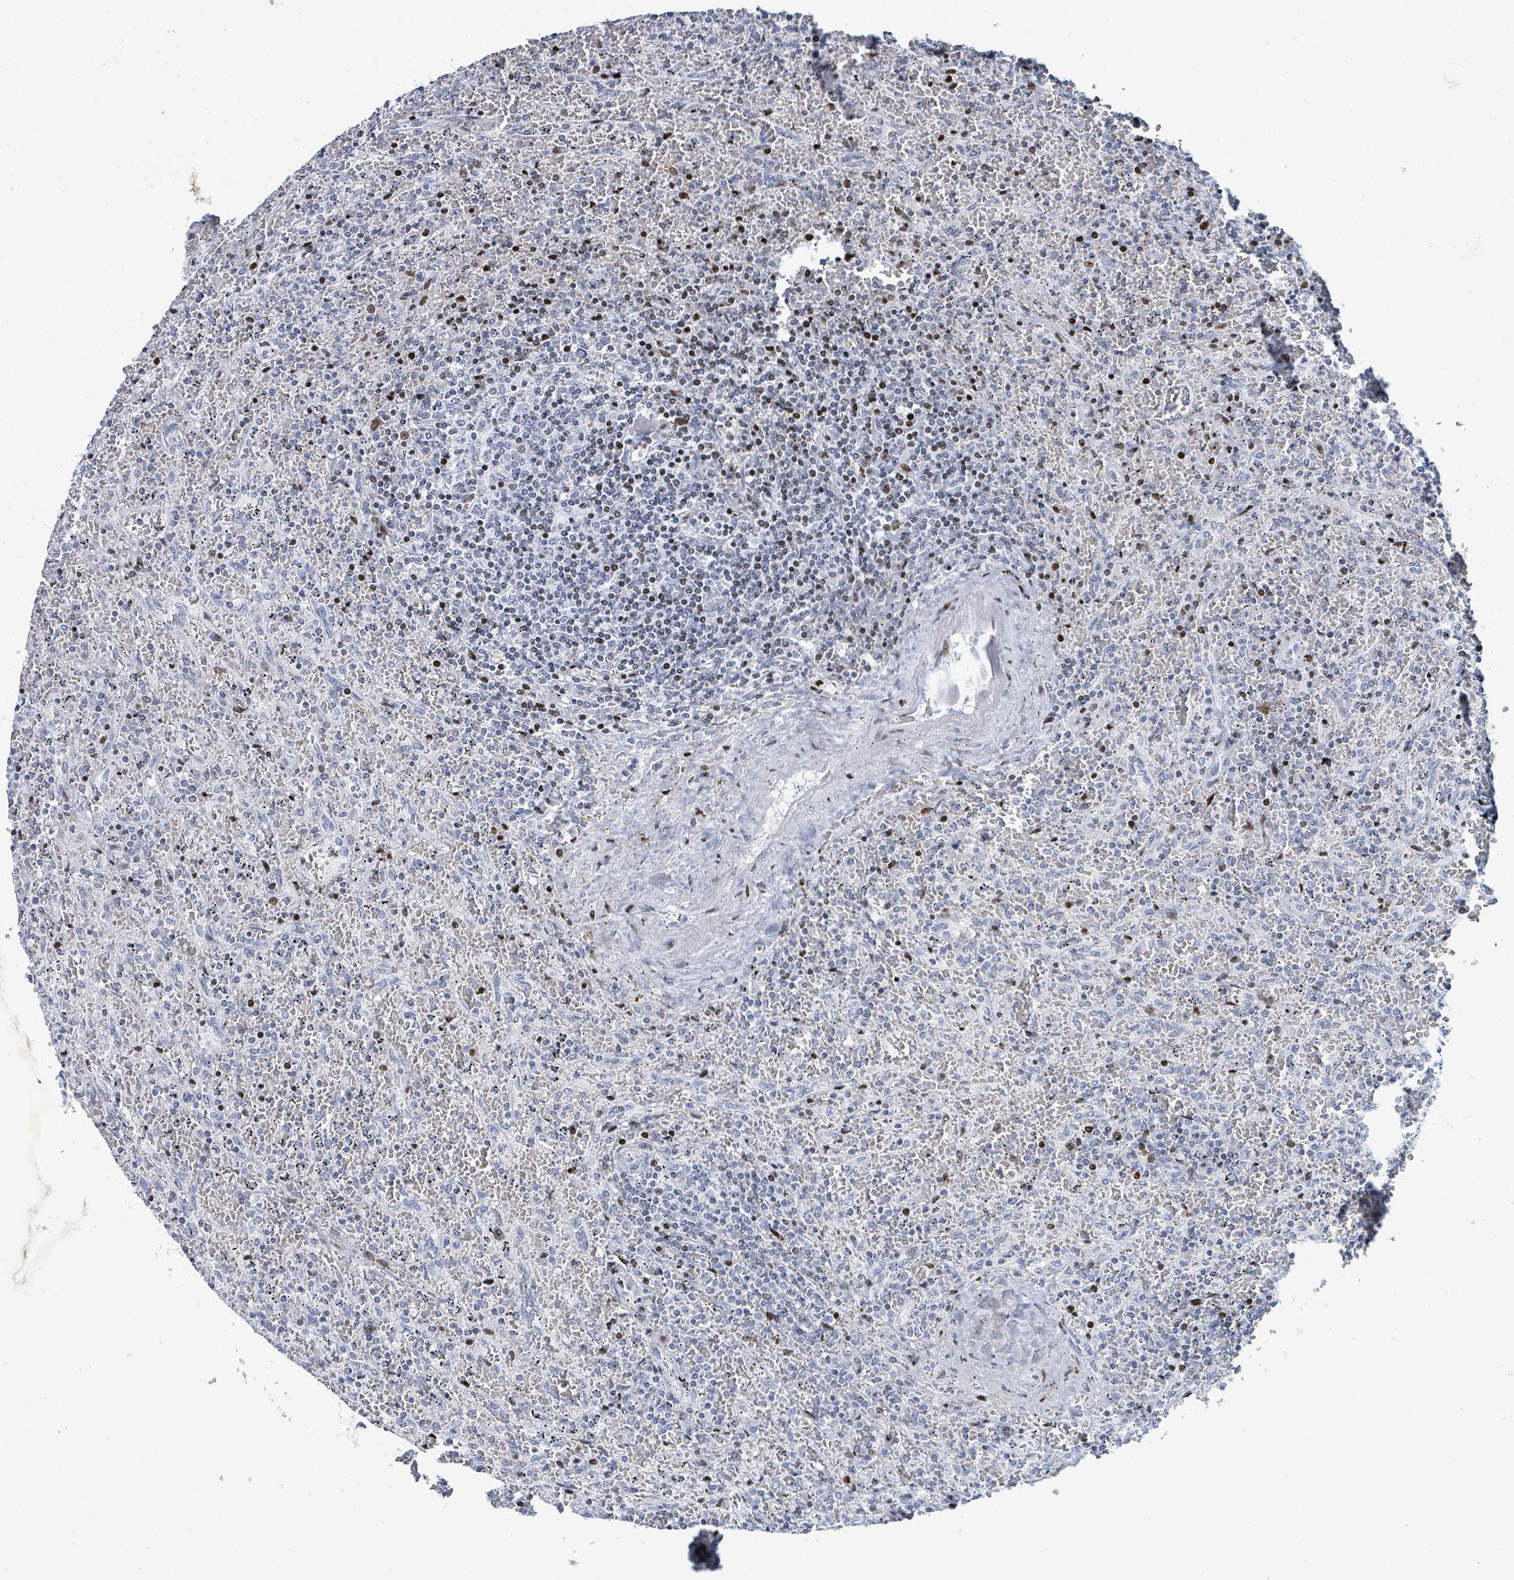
{"staining": {"intensity": "moderate", "quantity": "<25%", "location": "nuclear"}, "tissue": "lymphoma", "cell_type": "Tumor cells", "image_type": "cancer", "snomed": [{"axis": "morphology", "description": "Malignant lymphoma, non-Hodgkin's type, Low grade"}, {"axis": "topography", "description": "Spleen"}], "caption": "Lymphoma stained with a brown dye exhibits moderate nuclear positive staining in about <25% of tumor cells.", "gene": "MALL", "patient": {"sex": "female", "age": 64}}